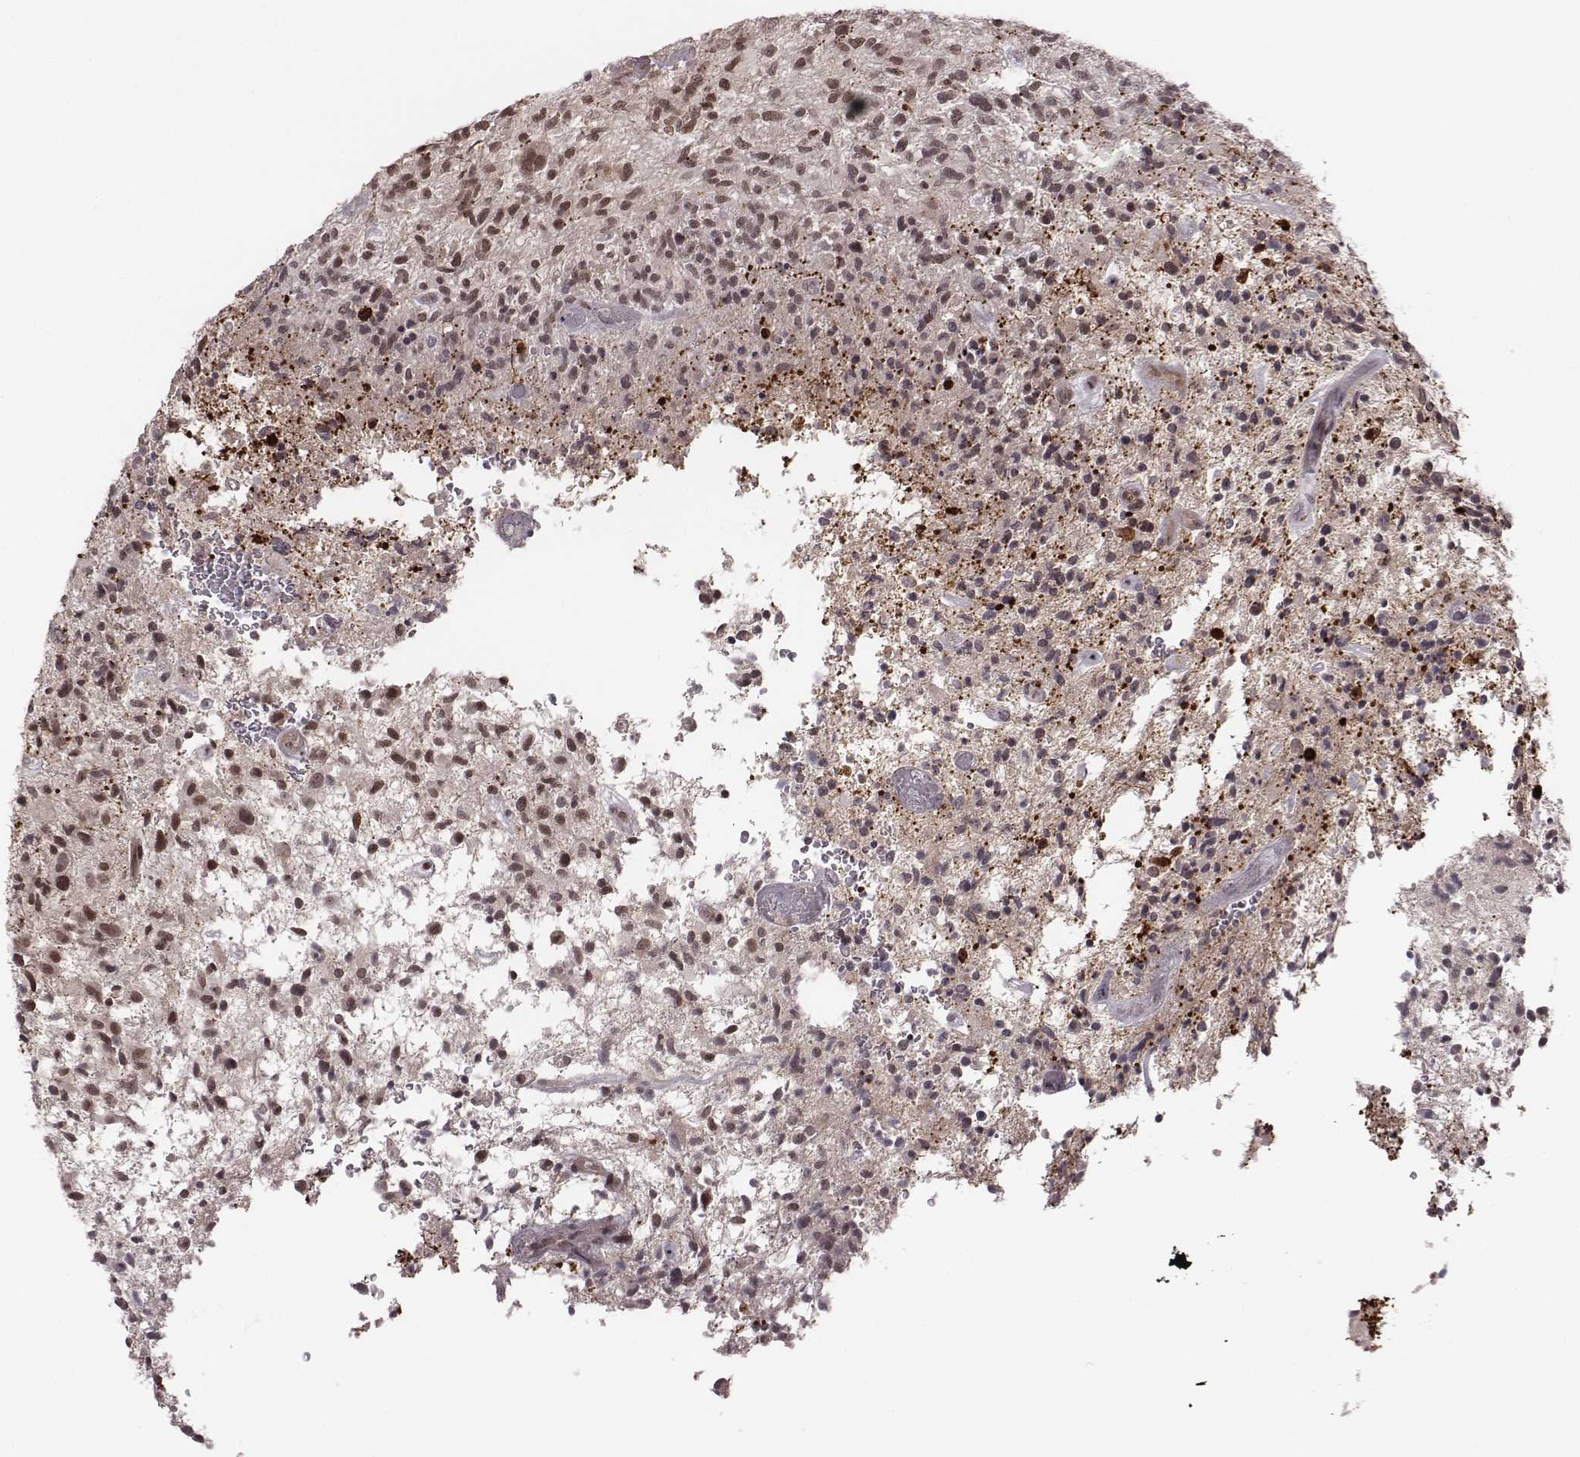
{"staining": {"intensity": "moderate", "quantity": "25%-75%", "location": "nuclear"}, "tissue": "glioma", "cell_type": "Tumor cells", "image_type": "cancer", "snomed": [{"axis": "morphology", "description": "Glioma, malignant, High grade"}, {"axis": "topography", "description": "Brain"}], "caption": "Immunohistochemistry (IHC) of high-grade glioma (malignant) demonstrates medium levels of moderate nuclear expression in approximately 25%-75% of tumor cells.", "gene": "RPL3", "patient": {"sex": "male", "age": 47}}